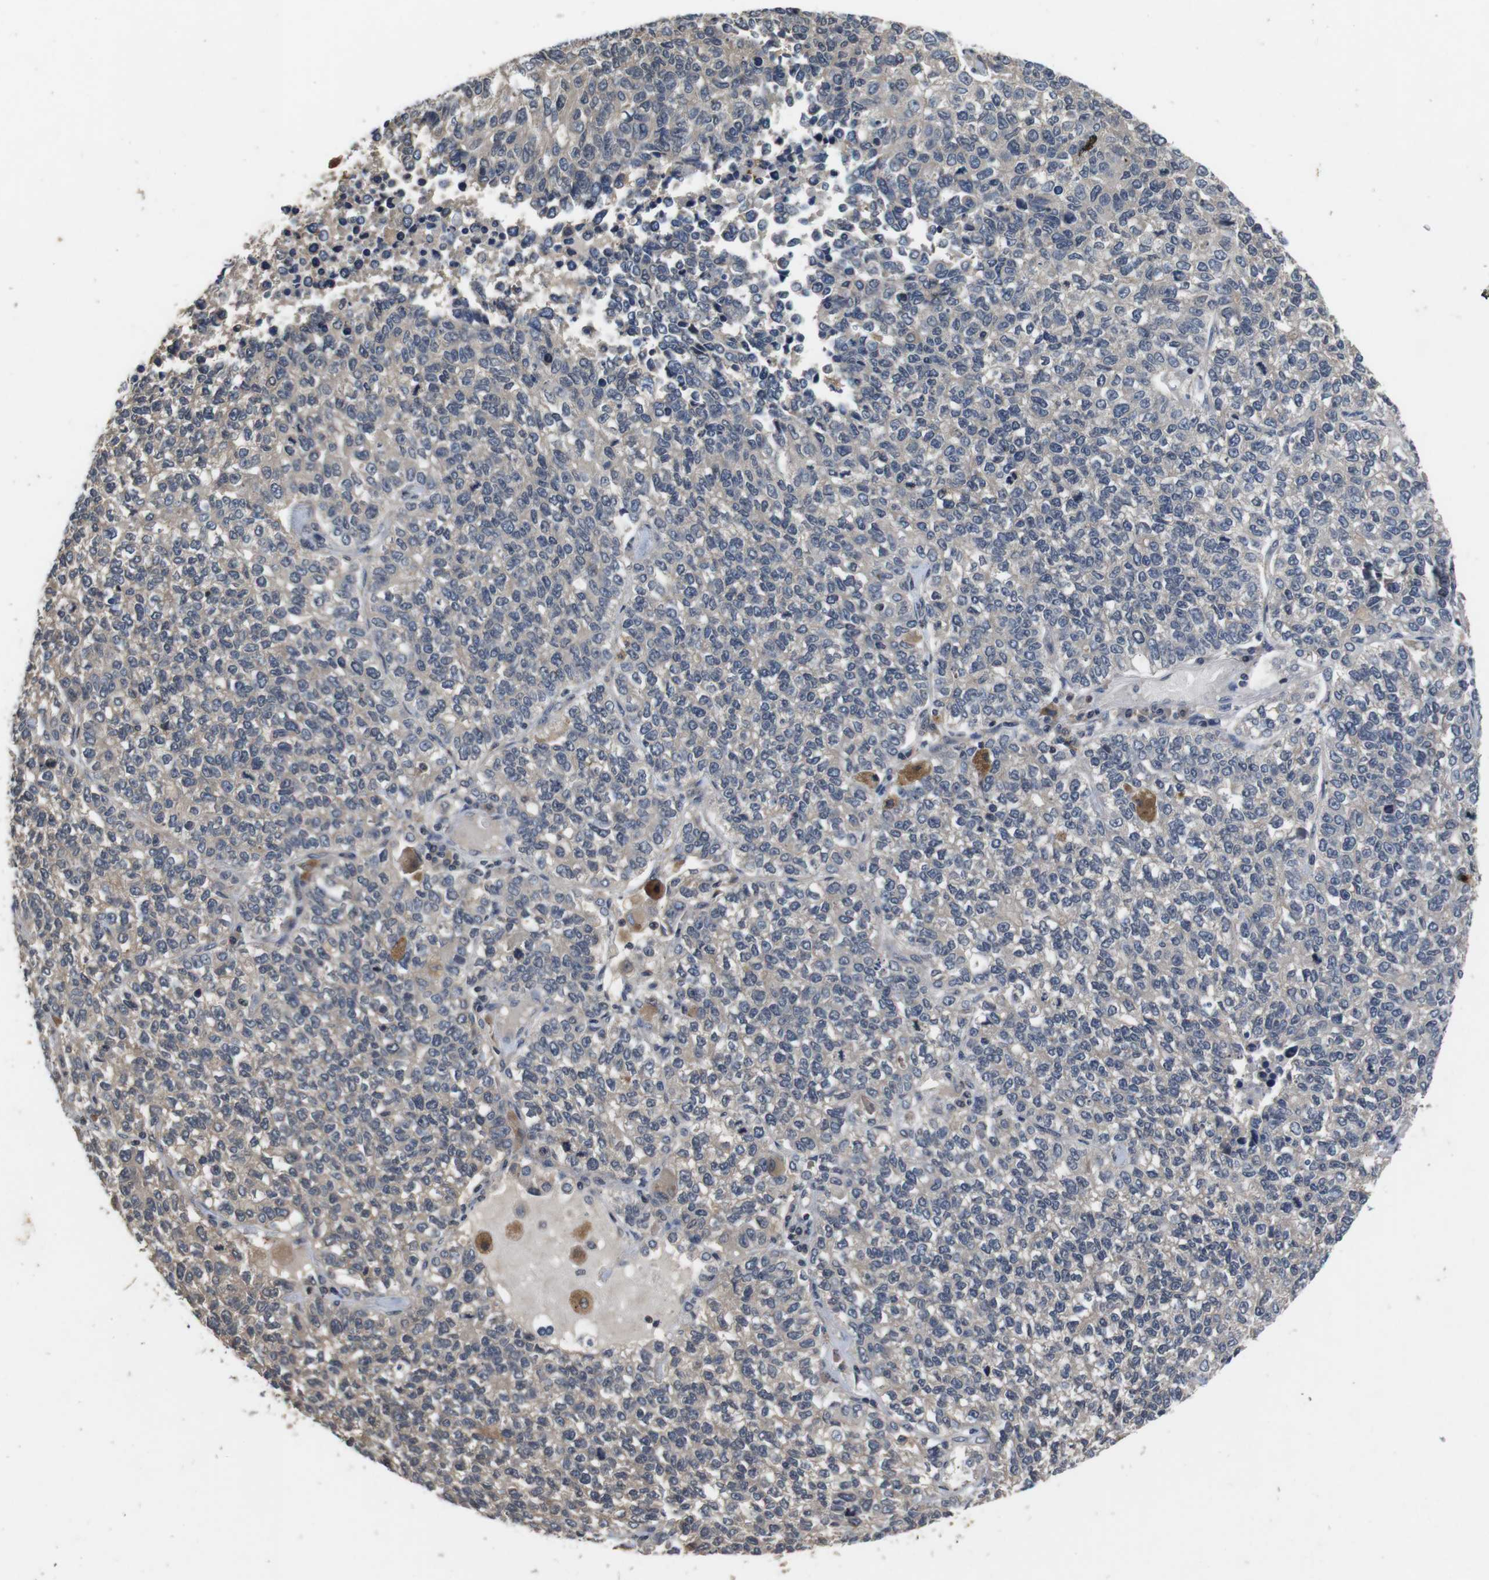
{"staining": {"intensity": "weak", "quantity": "25%-75%", "location": "cytoplasmic/membranous"}, "tissue": "lung cancer", "cell_type": "Tumor cells", "image_type": "cancer", "snomed": [{"axis": "morphology", "description": "Adenocarcinoma, NOS"}, {"axis": "topography", "description": "Lung"}], "caption": "Lung adenocarcinoma was stained to show a protein in brown. There is low levels of weak cytoplasmic/membranous staining in about 25%-75% of tumor cells.", "gene": "FADD", "patient": {"sex": "male", "age": 49}}